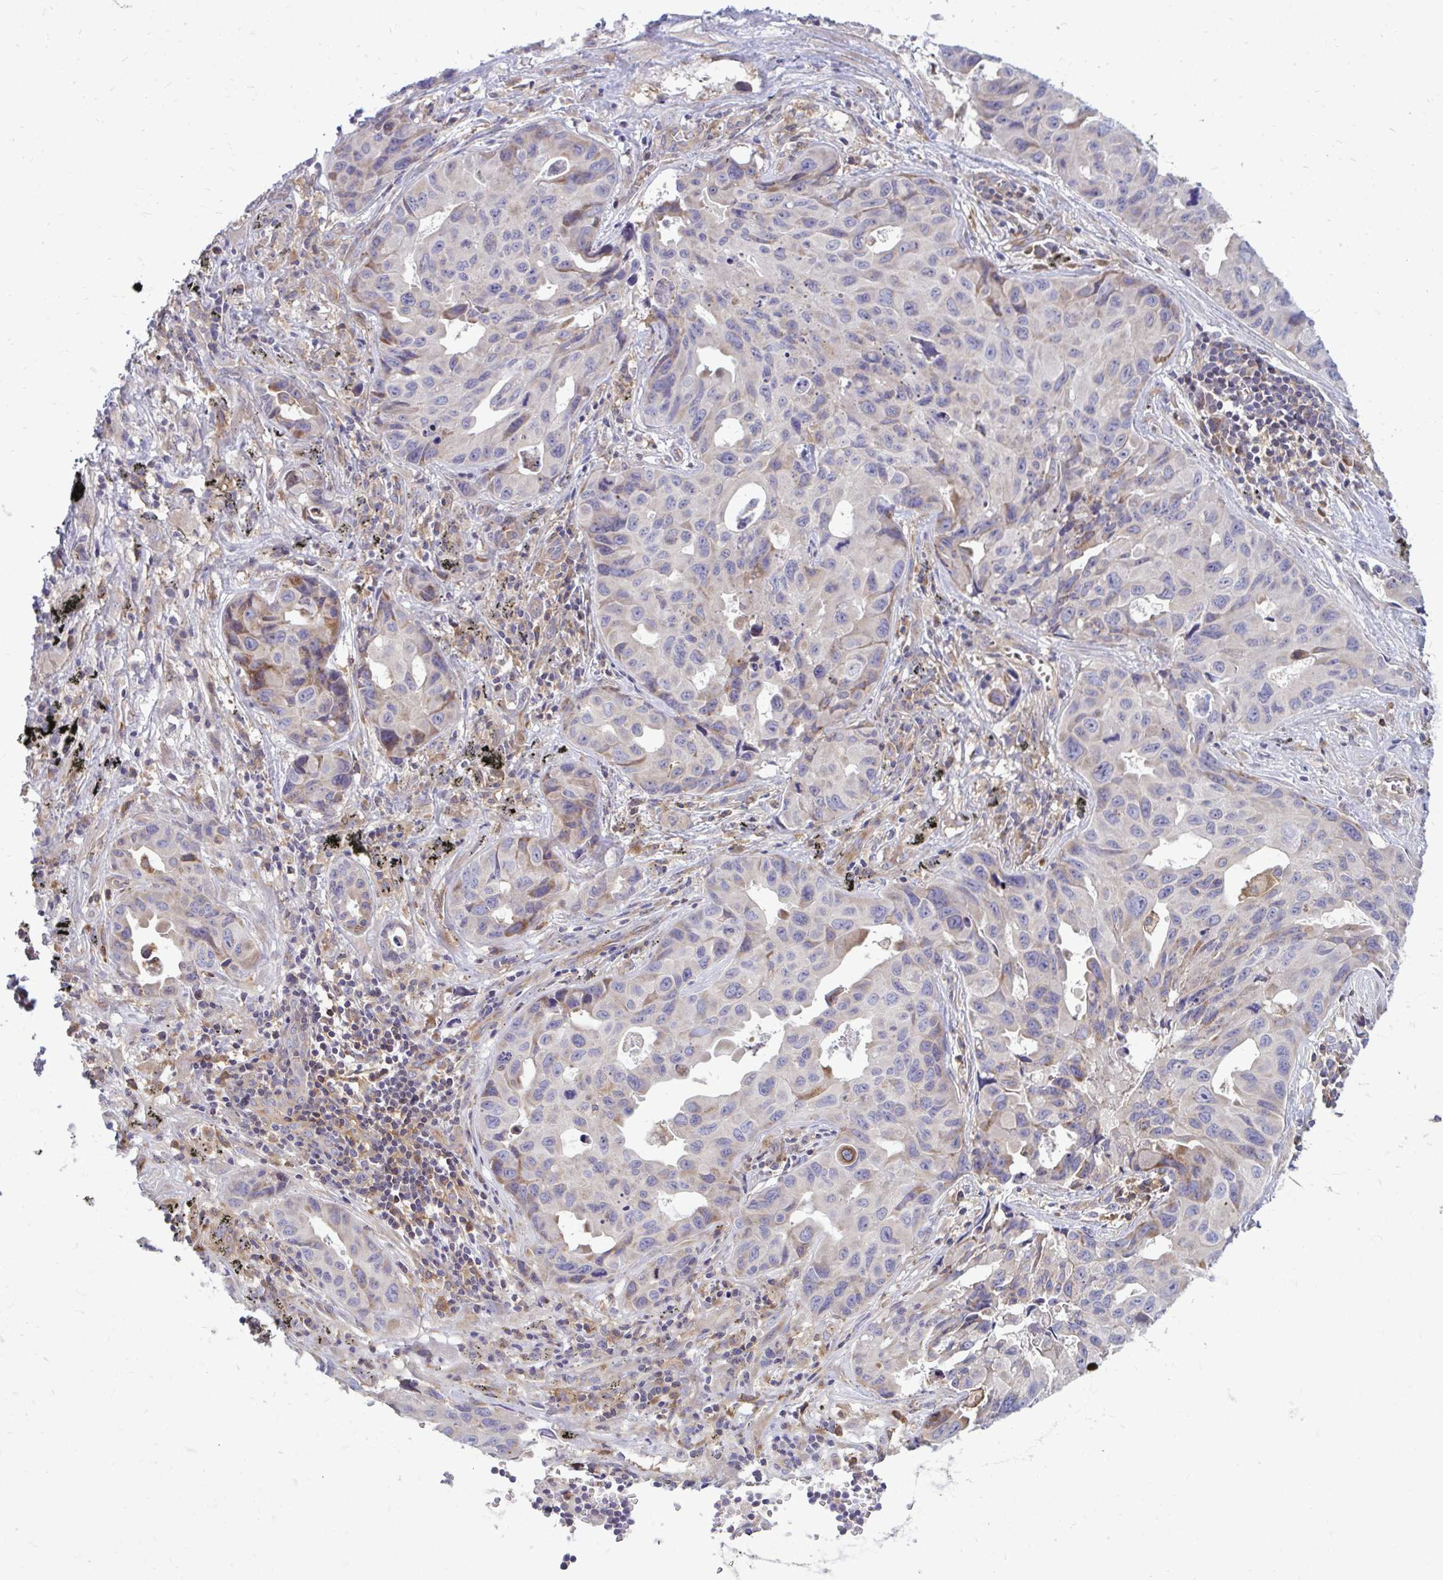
{"staining": {"intensity": "negative", "quantity": "none", "location": "none"}, "tissue": "lung cancer", "cell_type": "Tumor cells", "image_type": "cancer", "snomed": [{"axis": "morphology", "description": "Adenocarcinoma, NOS"}, {"axis": "topography", "description": "Lymph node"}, {"axis": "topography", "description": "Lung"}], "caption": "This image is of adenocarcinoma (lung) stained with immunohistochemistry (IHC) to label a protein in brown with the nuclei are counter-stained blue. There is no expression in tumor cells. Brightfield microscopy of immunohistochemistry stained with DAB (3,3'-diaminobenzidine) (brown) and hematoxylin (blue), captured at high magnification.", "gene": "ASAP1", "patient": {"sex": "male", "age": 64}}